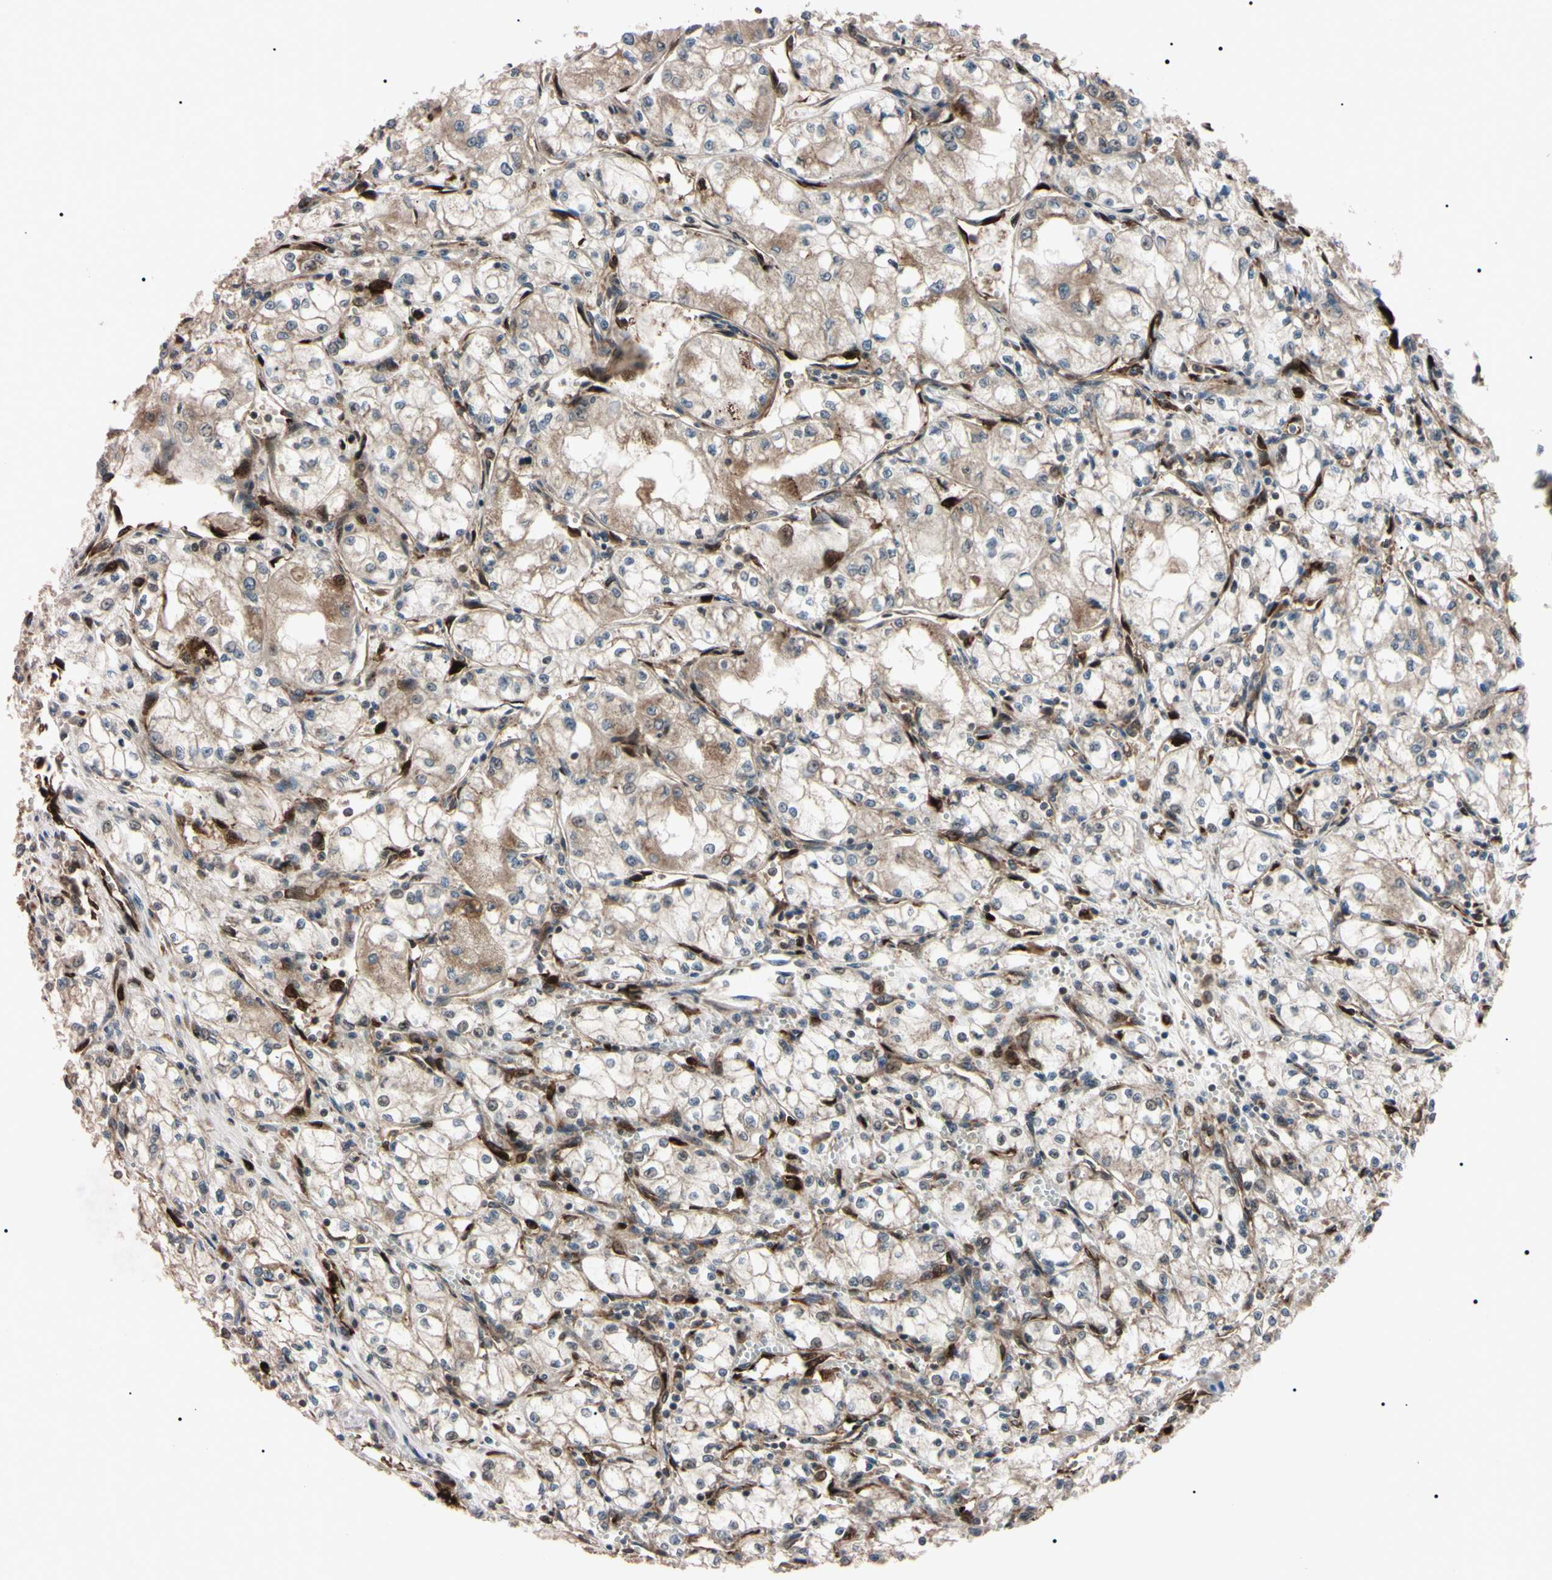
{"staining": {"intensity": "moderate", "quantity": "25%-75%", "location": "cytoplasmic/membranous"}, "tissue": "renal cancer", "cell_type": "Tumor cells", "image_type": "cancer", "snomed": [{"axis": "morphology", "description": "Normal tissue, NOS"}, {"axis": "morphology", "description": "Adenocarcinoma, NOS"}, {"axis": "topography", "description": "Kidney"}], "caption": "A high-resolution photomicrograph shows IHC staining of renal cancer, which shows moderate cytoplasmic/membranous expression in approximately 25%-75% of tumor cells.", "gene": "GUCY1B1", "patient": {"sex": "male", "age": 59}}